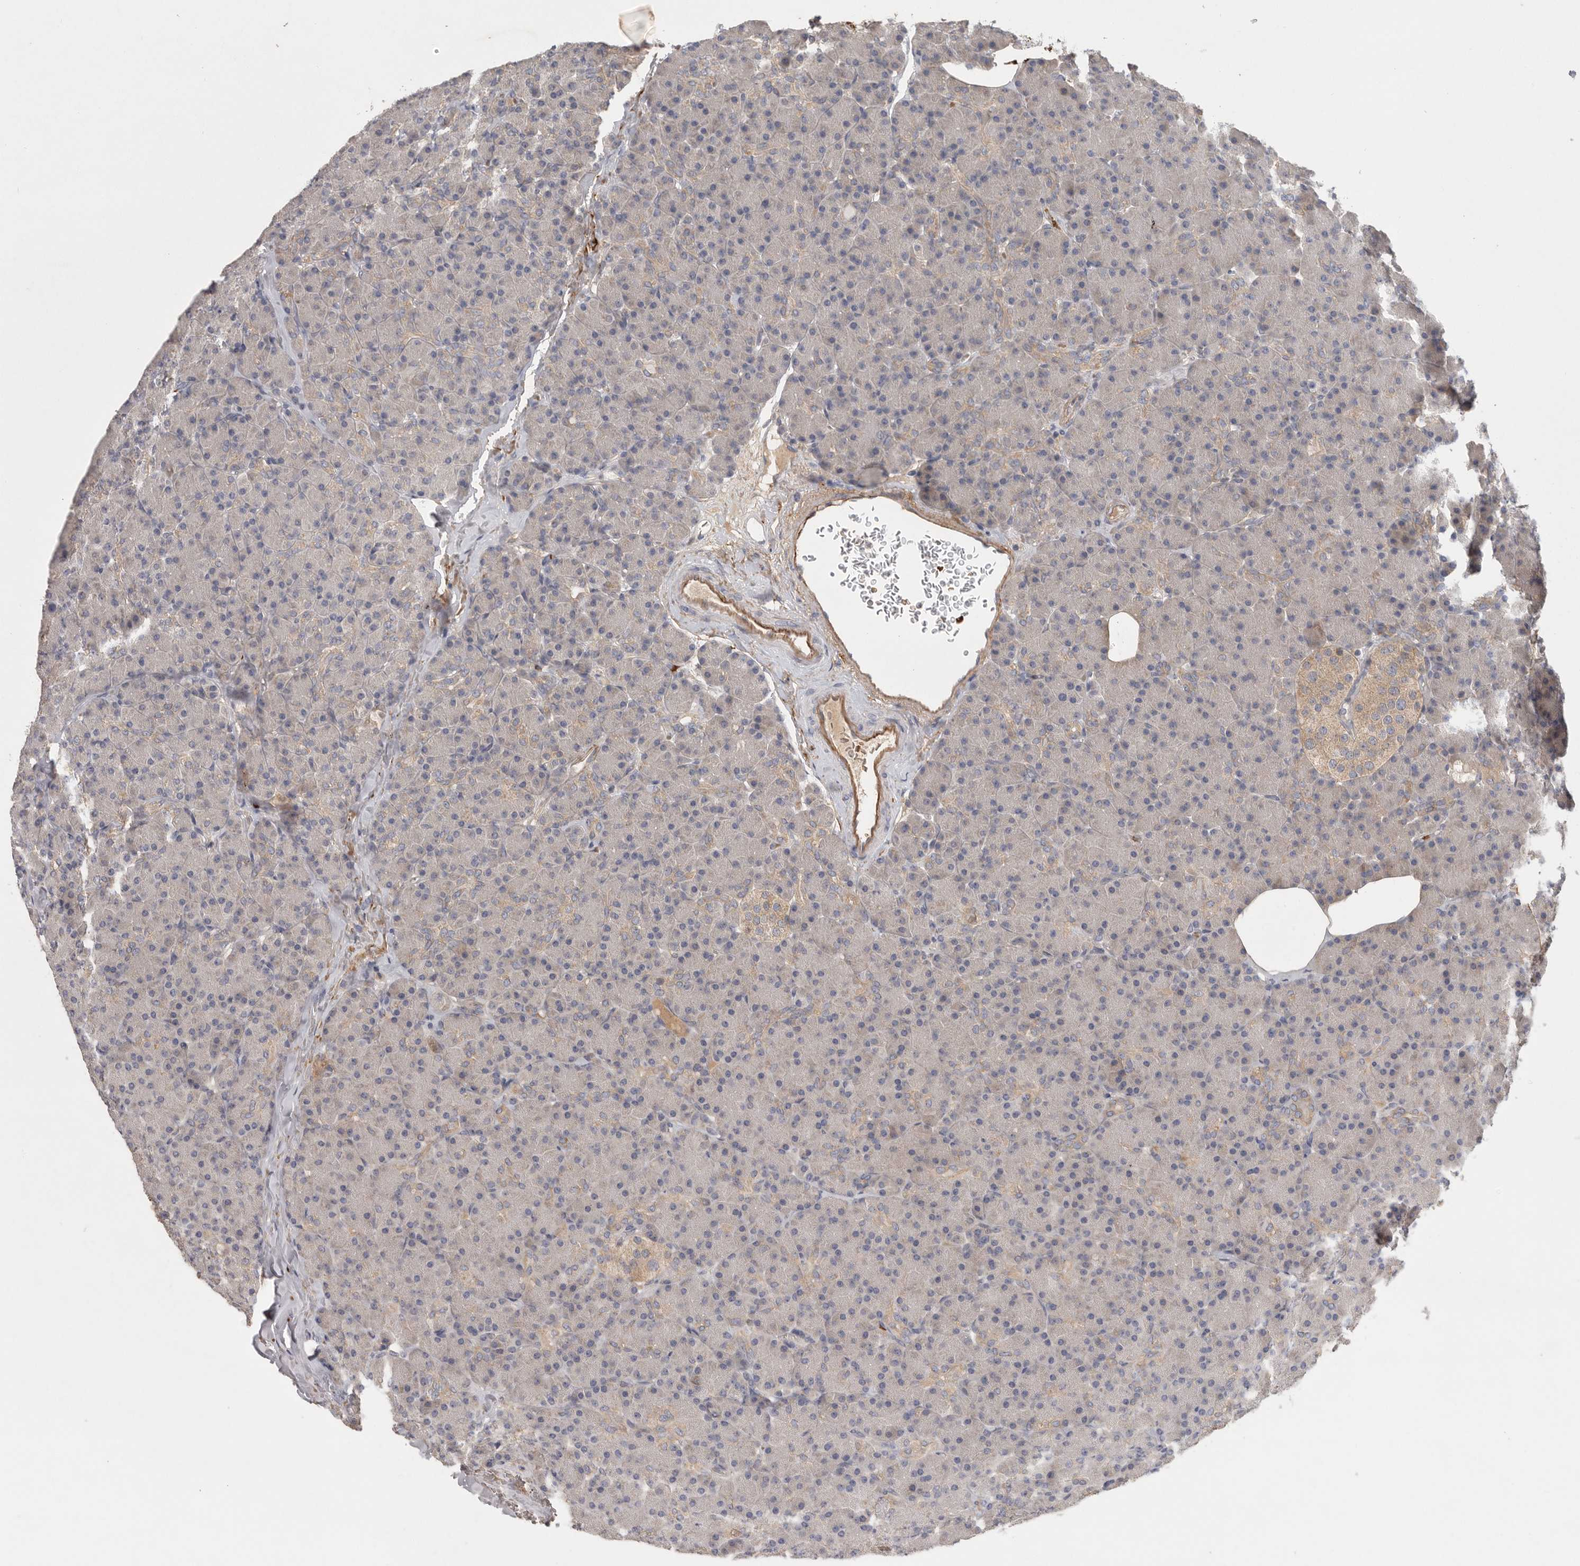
{"staining": {"intensity": "weak", "quantity": "25%-75%", "location": "cytoplasmic/membranous"}, "tissue": "pancreas", "cell_type": "Exocrine glandular cells", "image_type": "normal", "snomed": [{"axis": "morphology", "description": "Normal tissue, NOS"}, {"axis": "topography", "description": "Pancreas"}], "caption": "This is a micrograph of immunohistochemistry (IHC) staining of unremarkable pancreas, which shows weak expression in the cytoplasmic/membranous of exocrine glandular cells.", "gene": "CFAP298", "patient": {"sex": "female", "age": 43}}